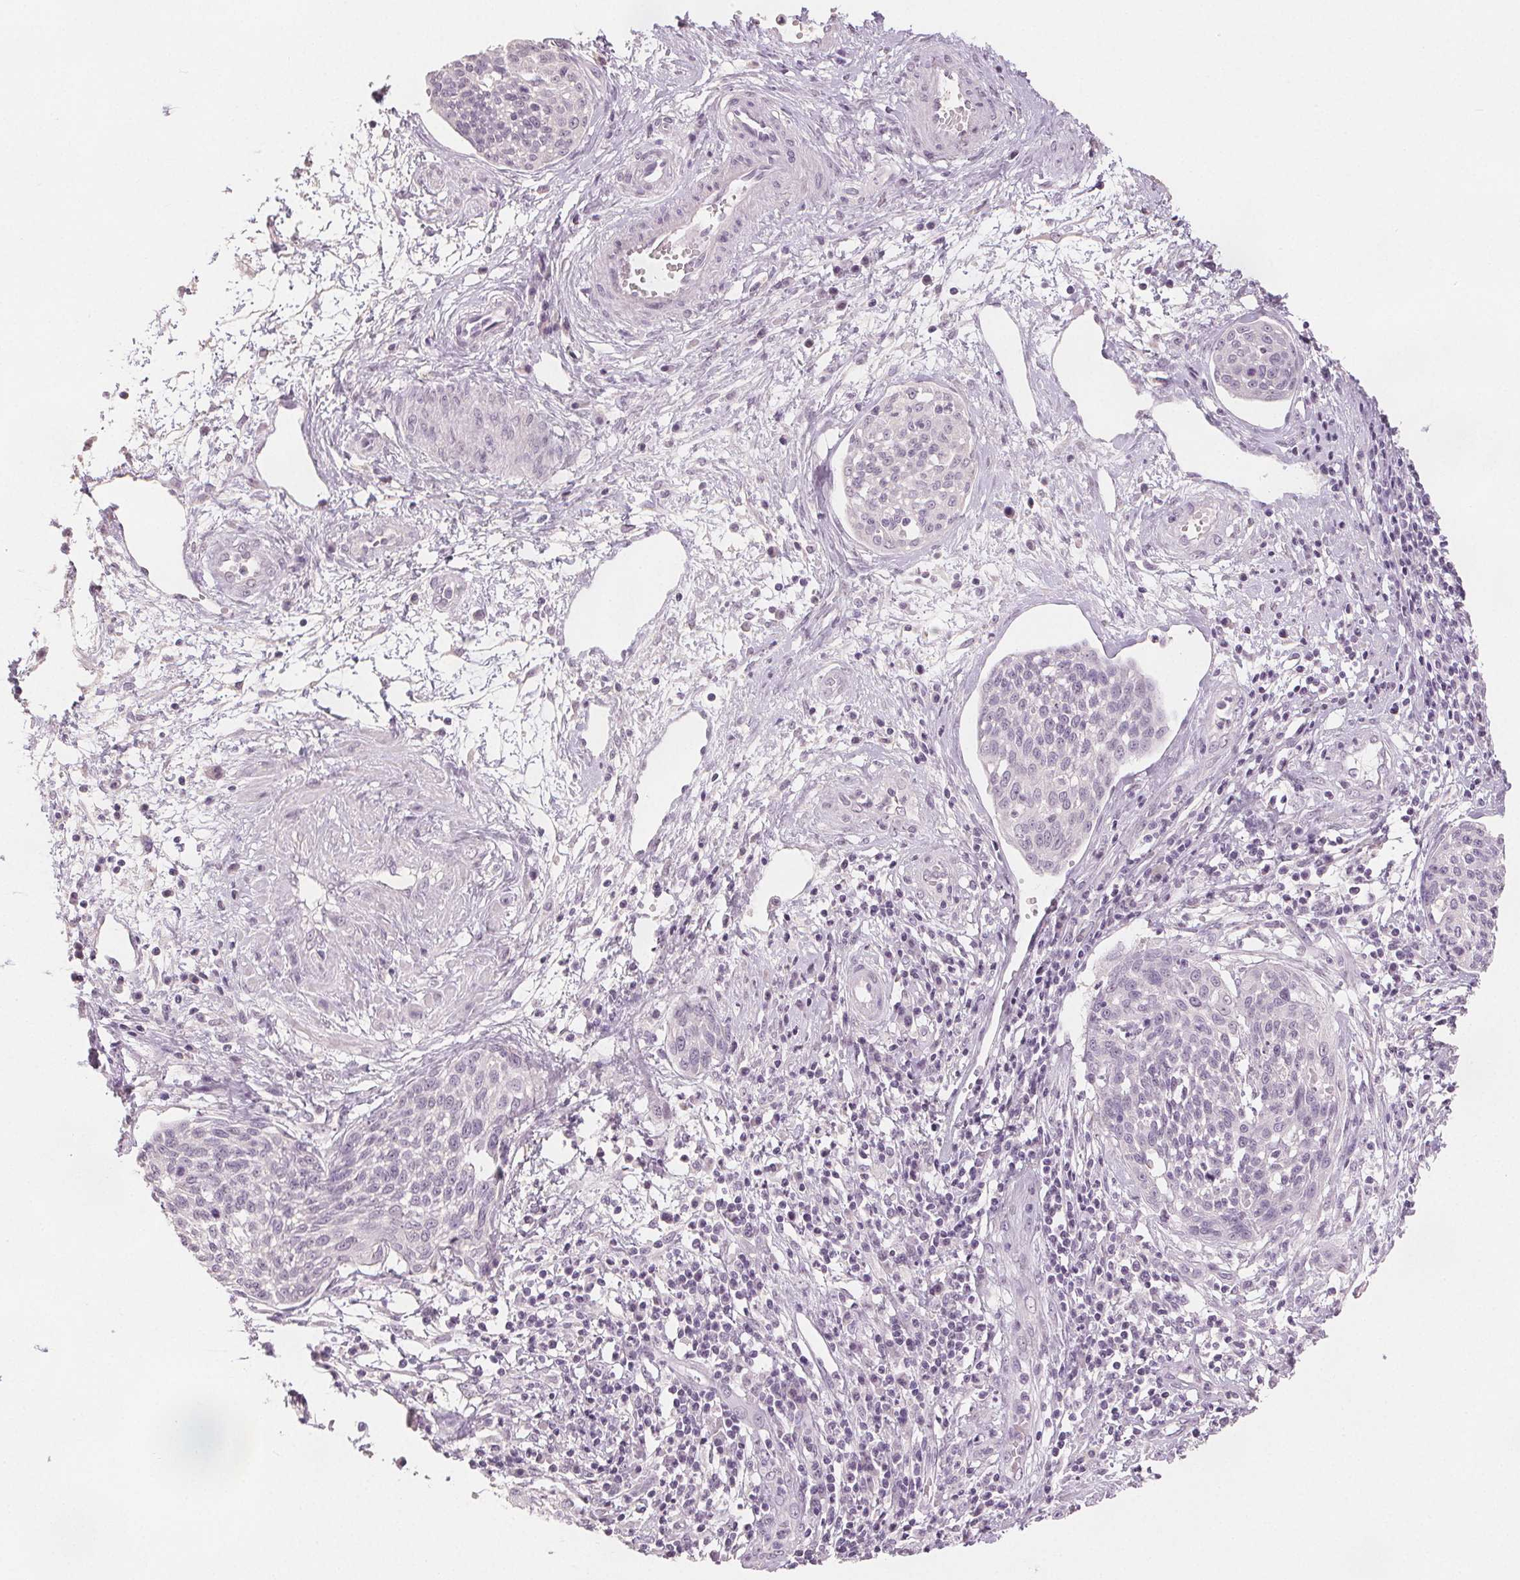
{"staining": {"intensity": "negative", "quantity": "none", "location": "none"}, "tissue": "cervical cancer", "cell_type": "Tumor cells", "image_type": "cancer", "snomed": [{"axis": "morphology", "description": "Squamous cell carcinoma, NOS"}, {"axis": "topography", "description": "Cervix"}], "caption": "The IHC photomicrograph has no significant staining in tumor cells of cervical cancer tissue.", "gene": "SLC27A5", "patient": {"sex": "female", "age": 34}}